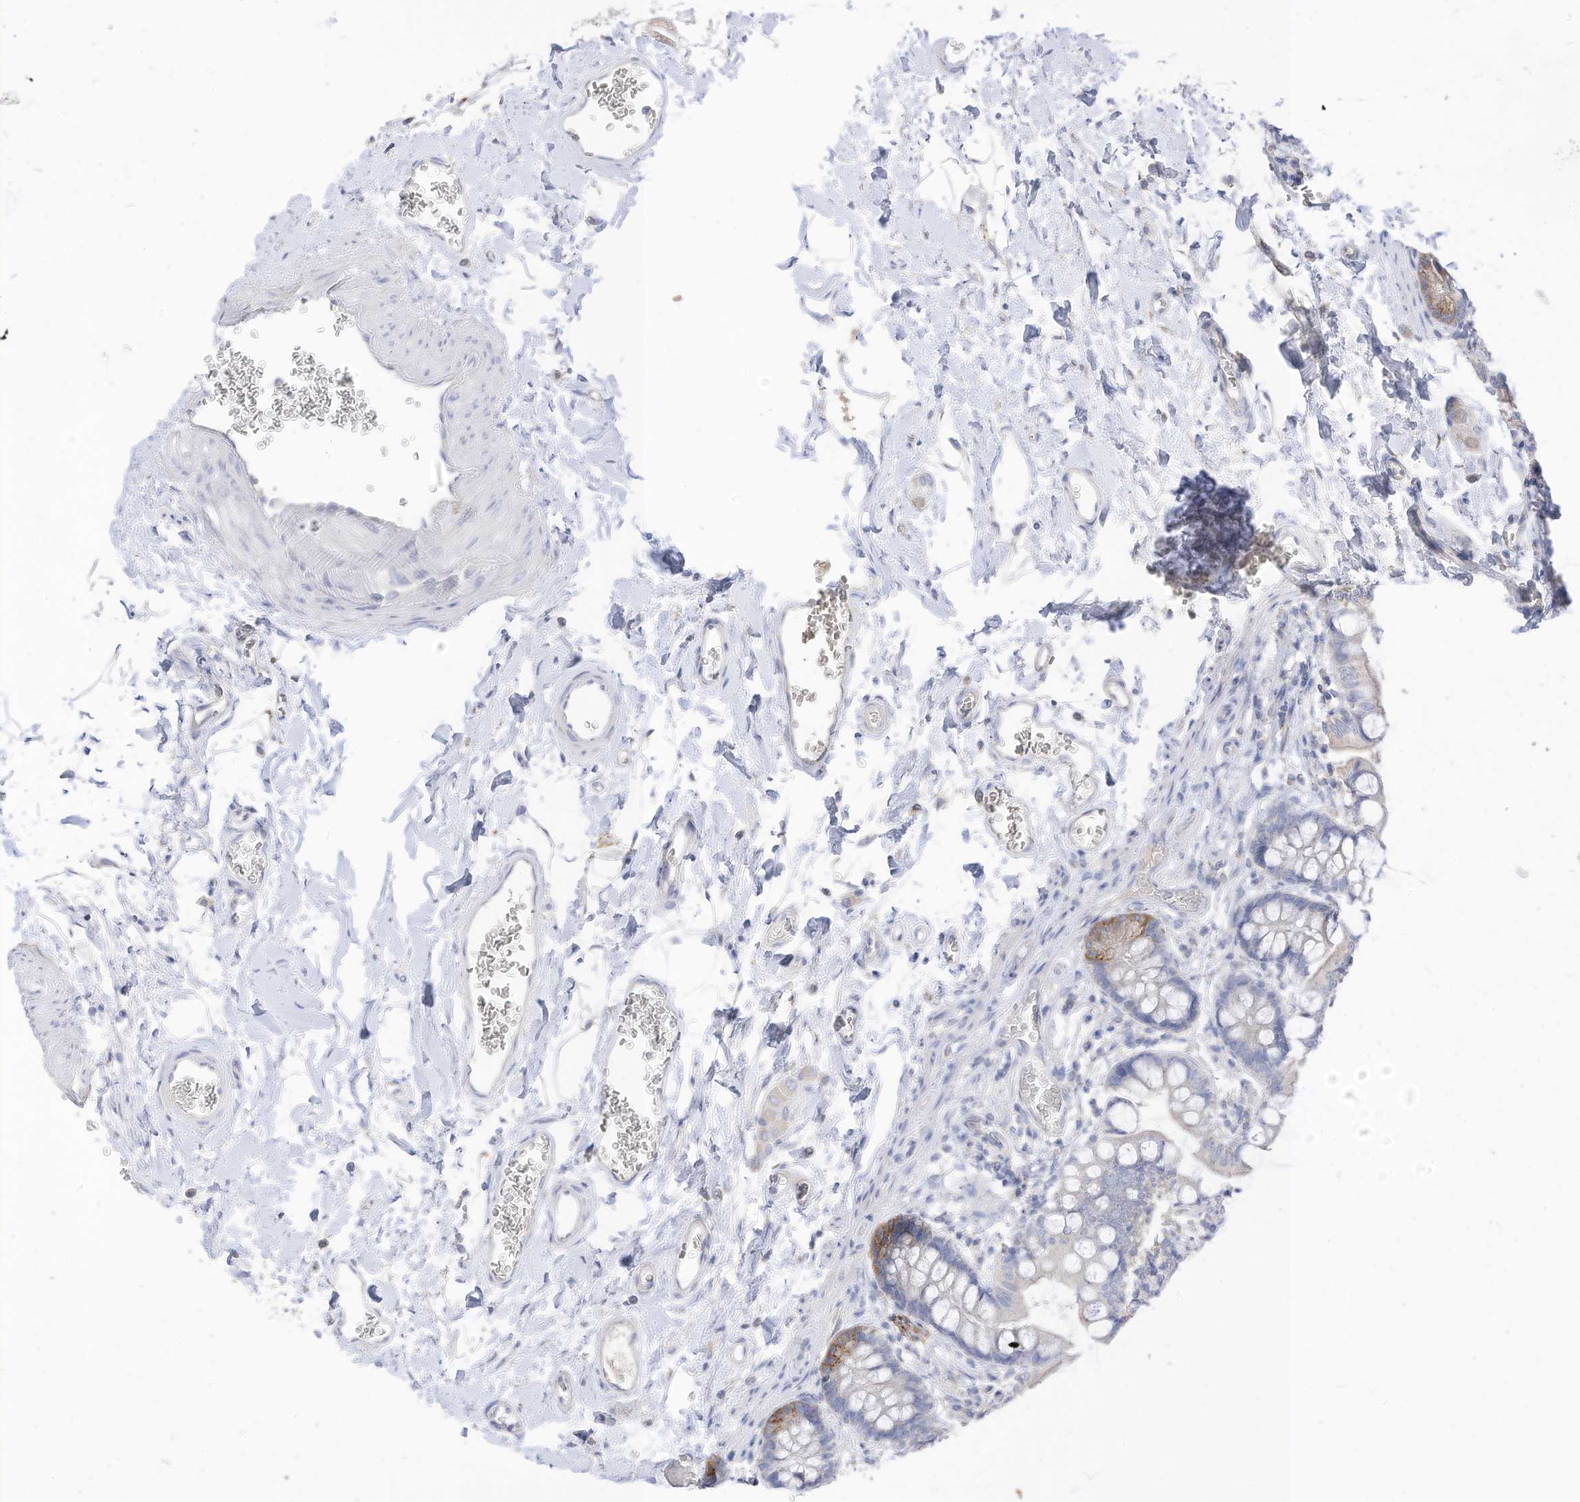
{"staining": {"intensity": "moderate", "quantity": "<25%", "location": "cytoplasmic/membranous"}, "tissue": "small intestine", "cell_type": "Glandular cells", "image_type": "normal", "snomed": [{"axis": "morphology", "description": "Normal tissue, NOS"}, {"axis": "topography", "description": "Small intestine"}], "caption": "An IHC photomicrograph of unremarkable tissue is shown. Protein staining in brown shows moderate cytoplasmic/membranous positivity in small intestine within glandular cells. (DAB = brown stain, brightfield microscopy at high magnification).", "gene": "RASA2", "patient": {"sex": "male", "age": 52}}